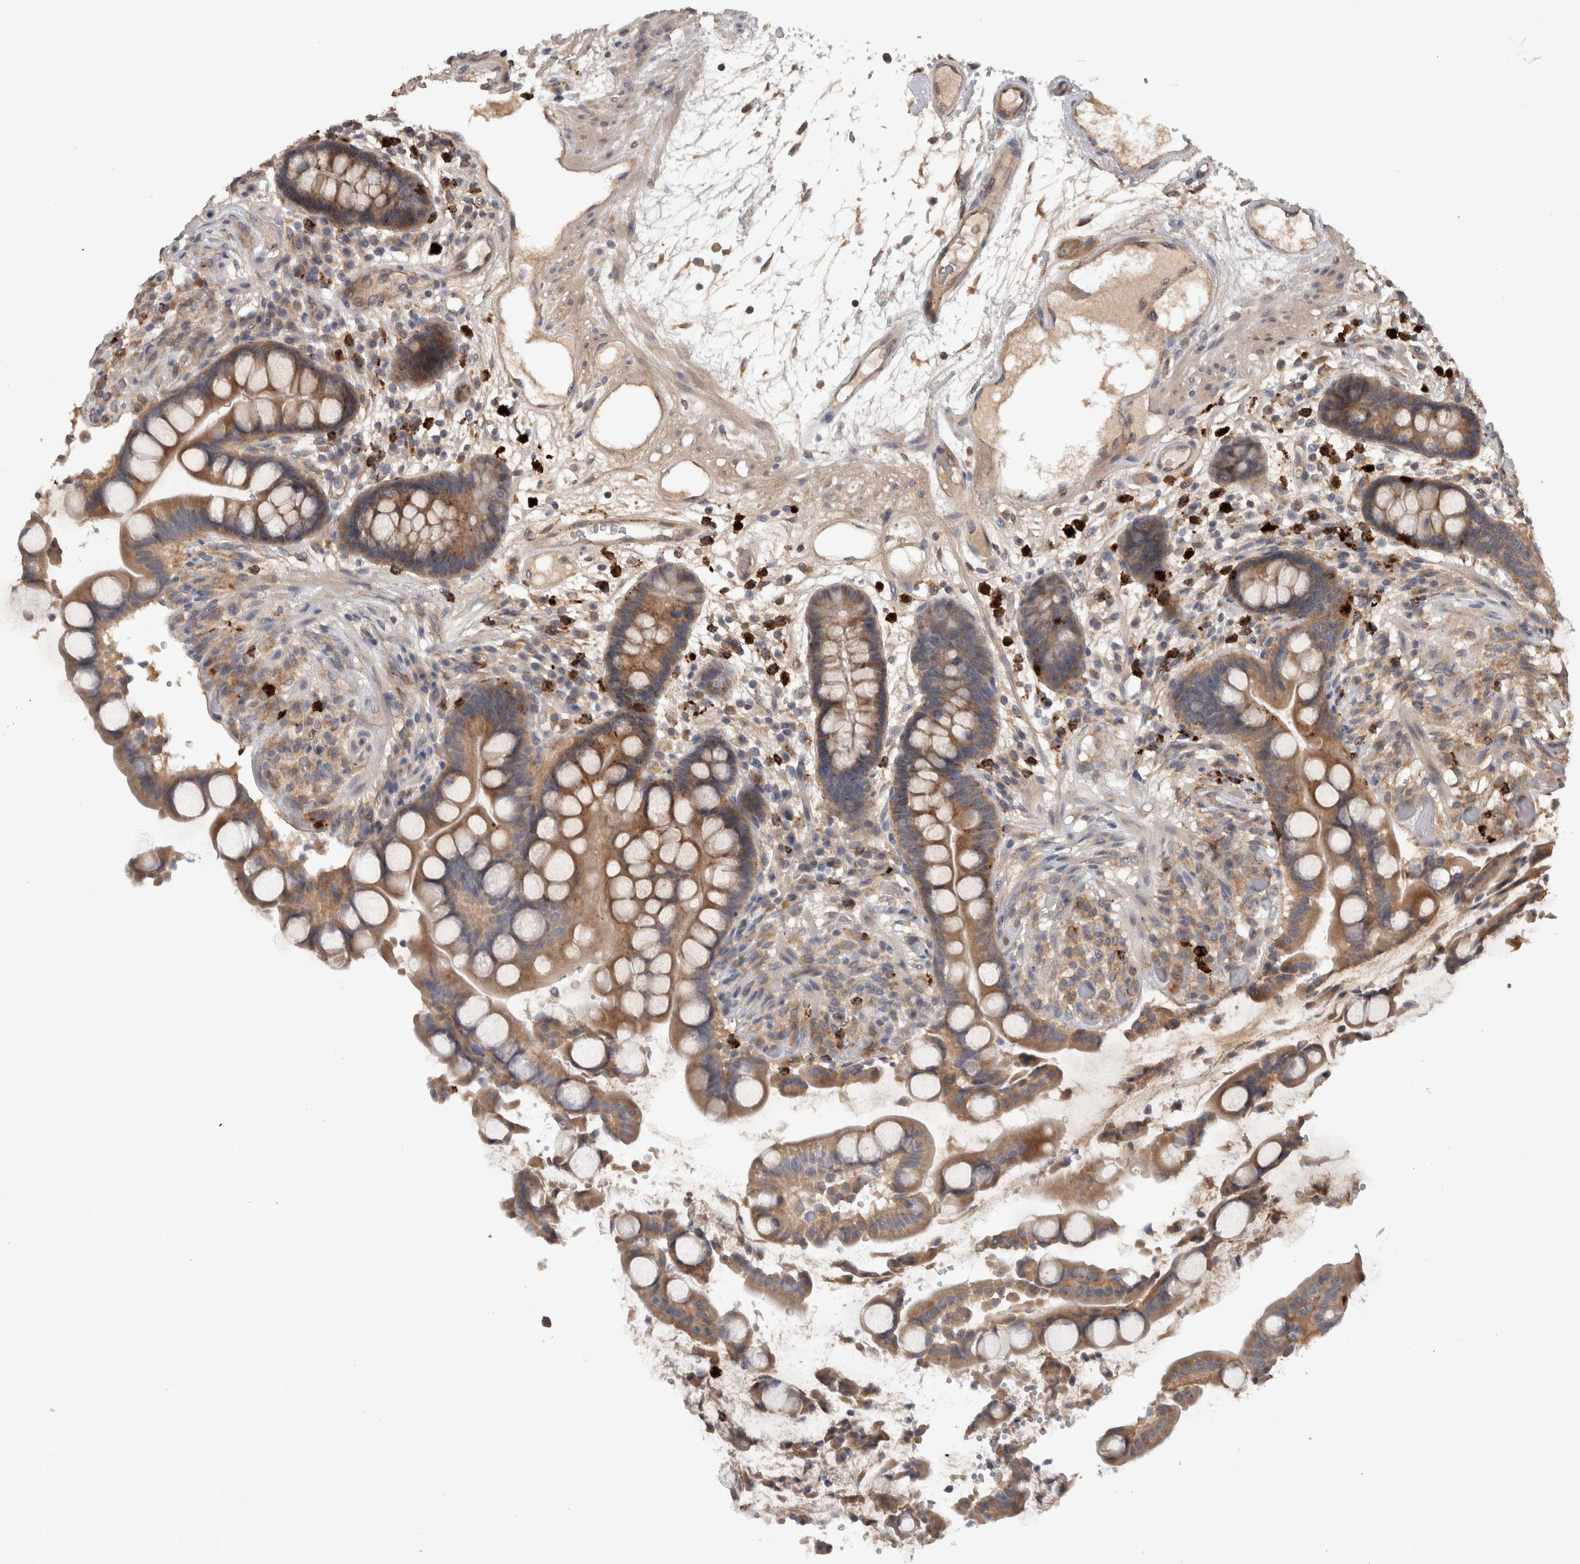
{"staining": {"intensity": "moderate", "quantity": ">75%", "location": "cytoplasmic/membranous"}, "tissue": "colon", "cell_type": "Endothelial cells", "image_type": "normal", "snomed": [{"axis": "morphology", "description": "Normal tissue, NOS"}, {"axis": "topography", "description": "Colon"}], "caption": "High-power microscopy captured an immunohistochemistry (IHC) image of benign colon, revealing moderate cytoplasmic/membranous staining in approximately >75% of endothelial cells.", "gene": "TARBP1", "patient": {"sex": "male", "age": 73}}